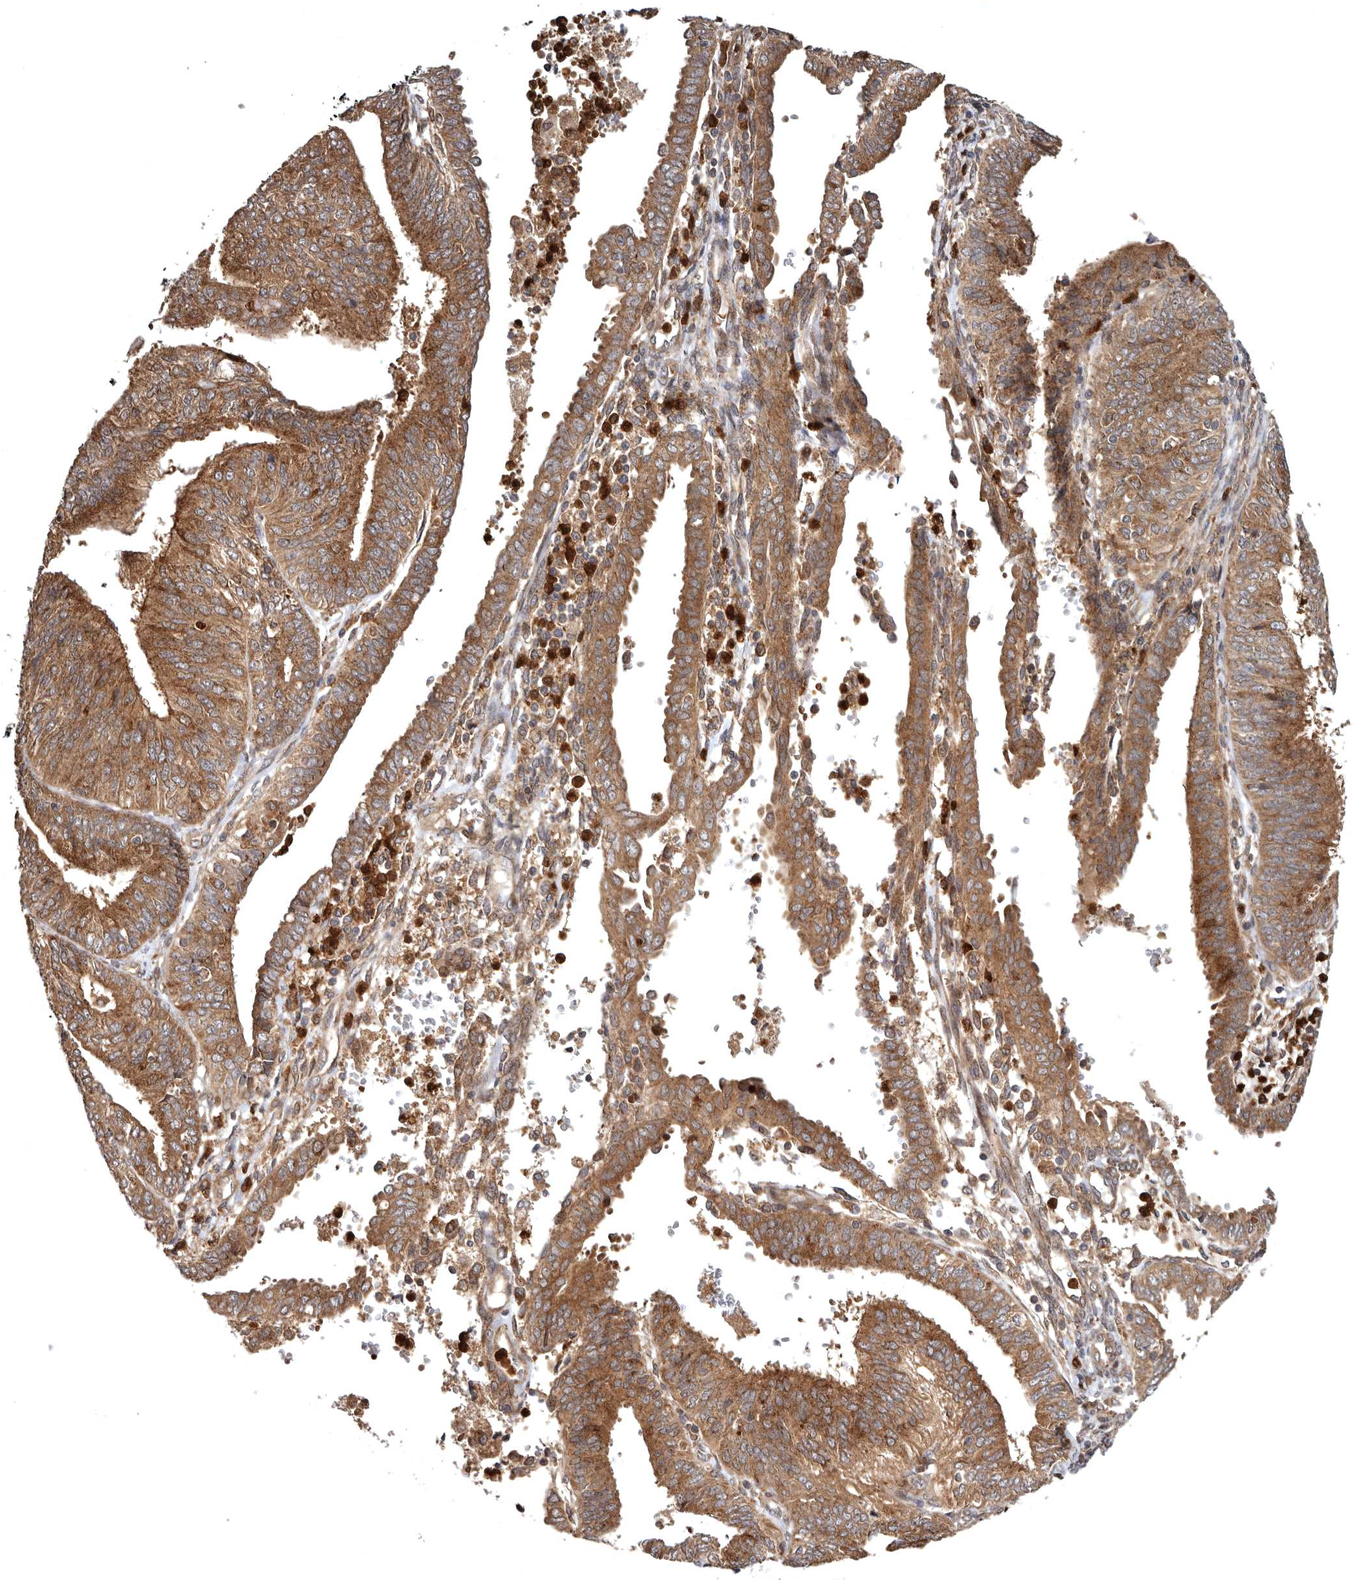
{"staining": {"intensity": "moderate", "quantity": ">75%", "location": "cytoplasmic/membranous"}, "tissue": "endometrial cancer", "cell_type": "Tumor cells", "image_type": "cancer", "snomed": [{"axis": "morphology", "description": "Adenocarcinoma, NOS"}, {"axis": "topography", "description": "Endometrium"}], "caption": "An image of human endometrial cancer stained for a protein reveals moderate cytoplasmic/membranous brown staining in tumor cells.", "gene": "FGFR4", "patient": {"sex": "female", "age": 58}}